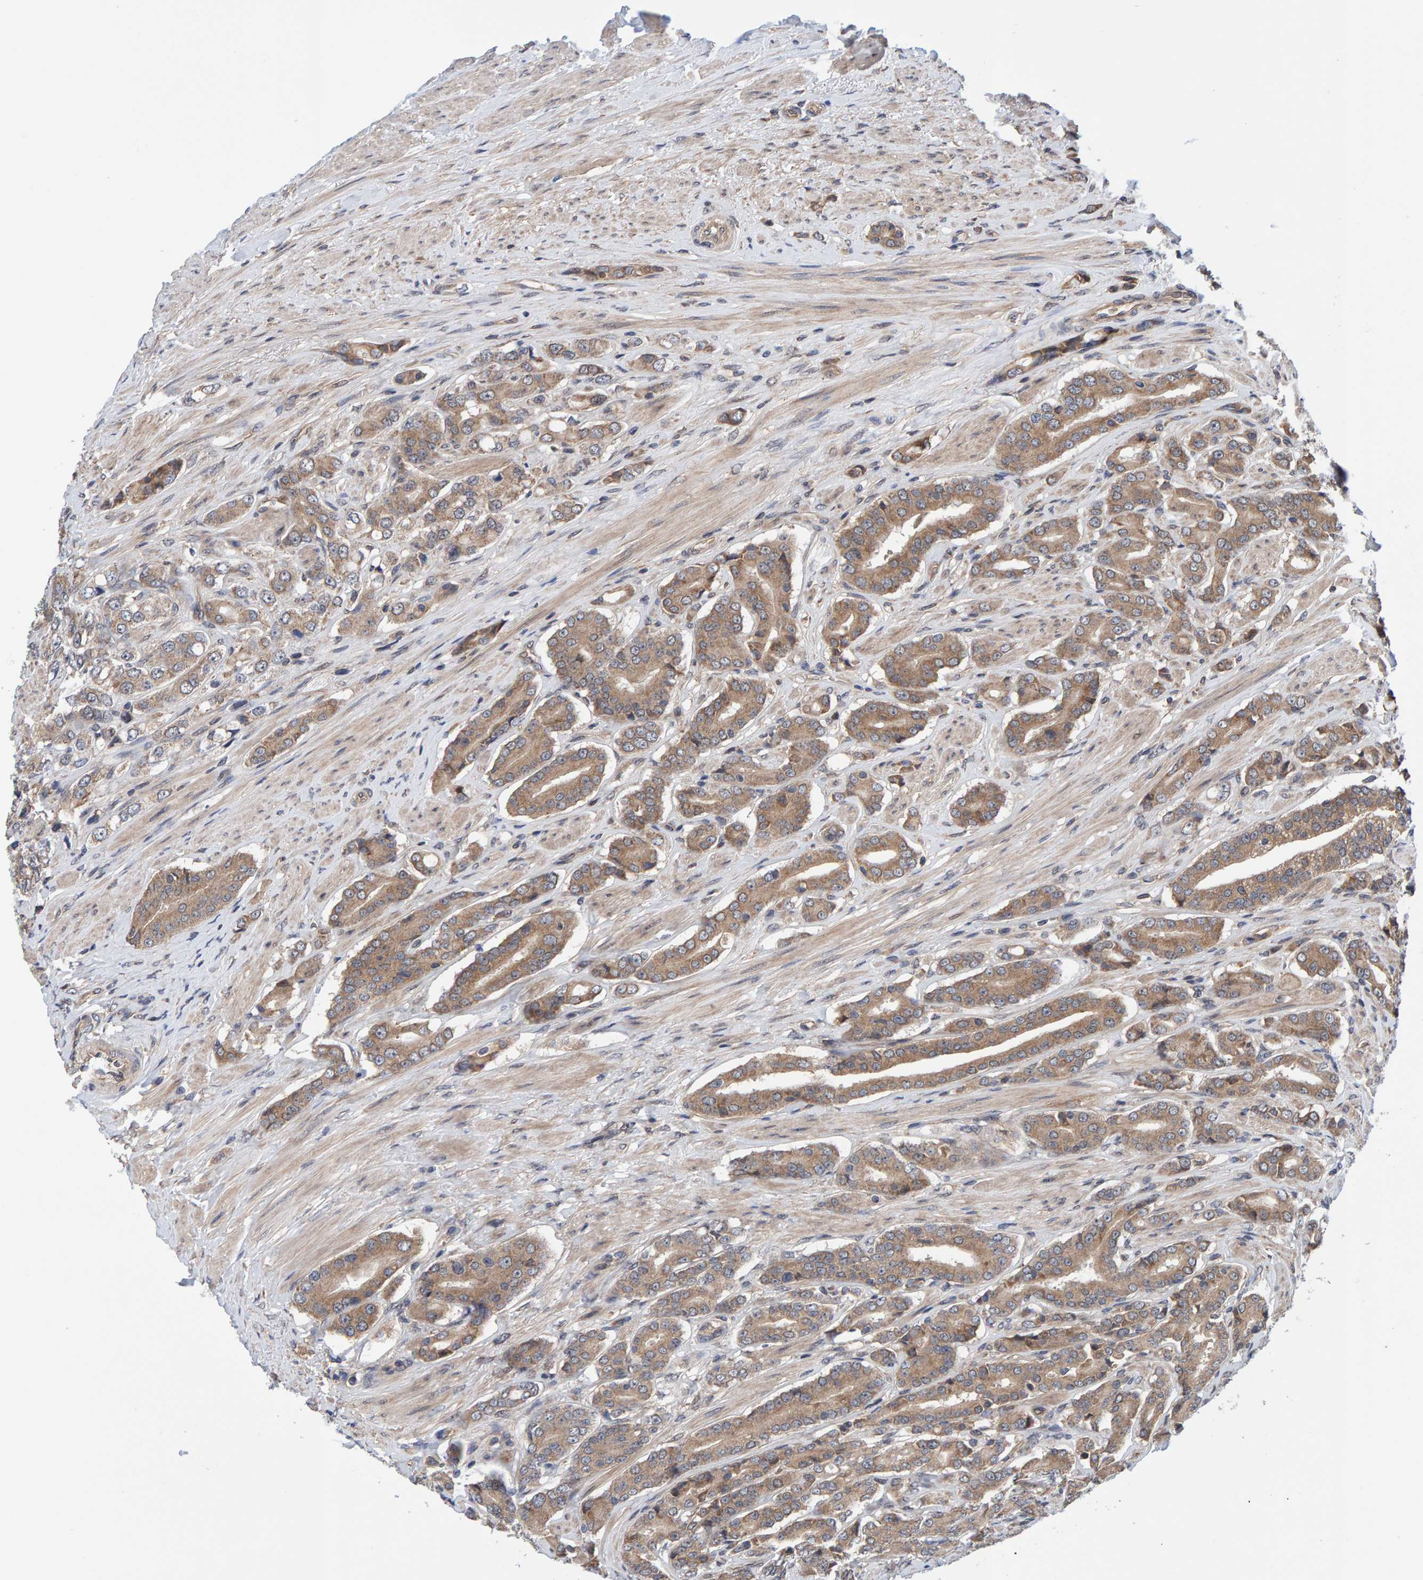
{"staining": {"intensity": "moderate", "quantity": ">75%", "location": "cytoplasmic/membranous"}, "tissue": "prostate cancer", "cell_type": "Tumor cells", "image_type": "cancer", "snomed": [{"axis": "morphology", "description": "Adenocarcinoma, High grade"}, {"axis": "topography", "description": "Prostate"}], "caption": "Immunohistochemical staining of prostate cancer (high-grade adenocarcinoma) demonstrates medium levels of moderate cytoplasmic/membranous positivity in approximately >75% of tumor cells. (DAB (3,3'-diaminobenzidine) = brown stain, brightfield microscopy at high magnification).", "gene": "SCRN2", "patient": {"sex": "male", "age": 71}}